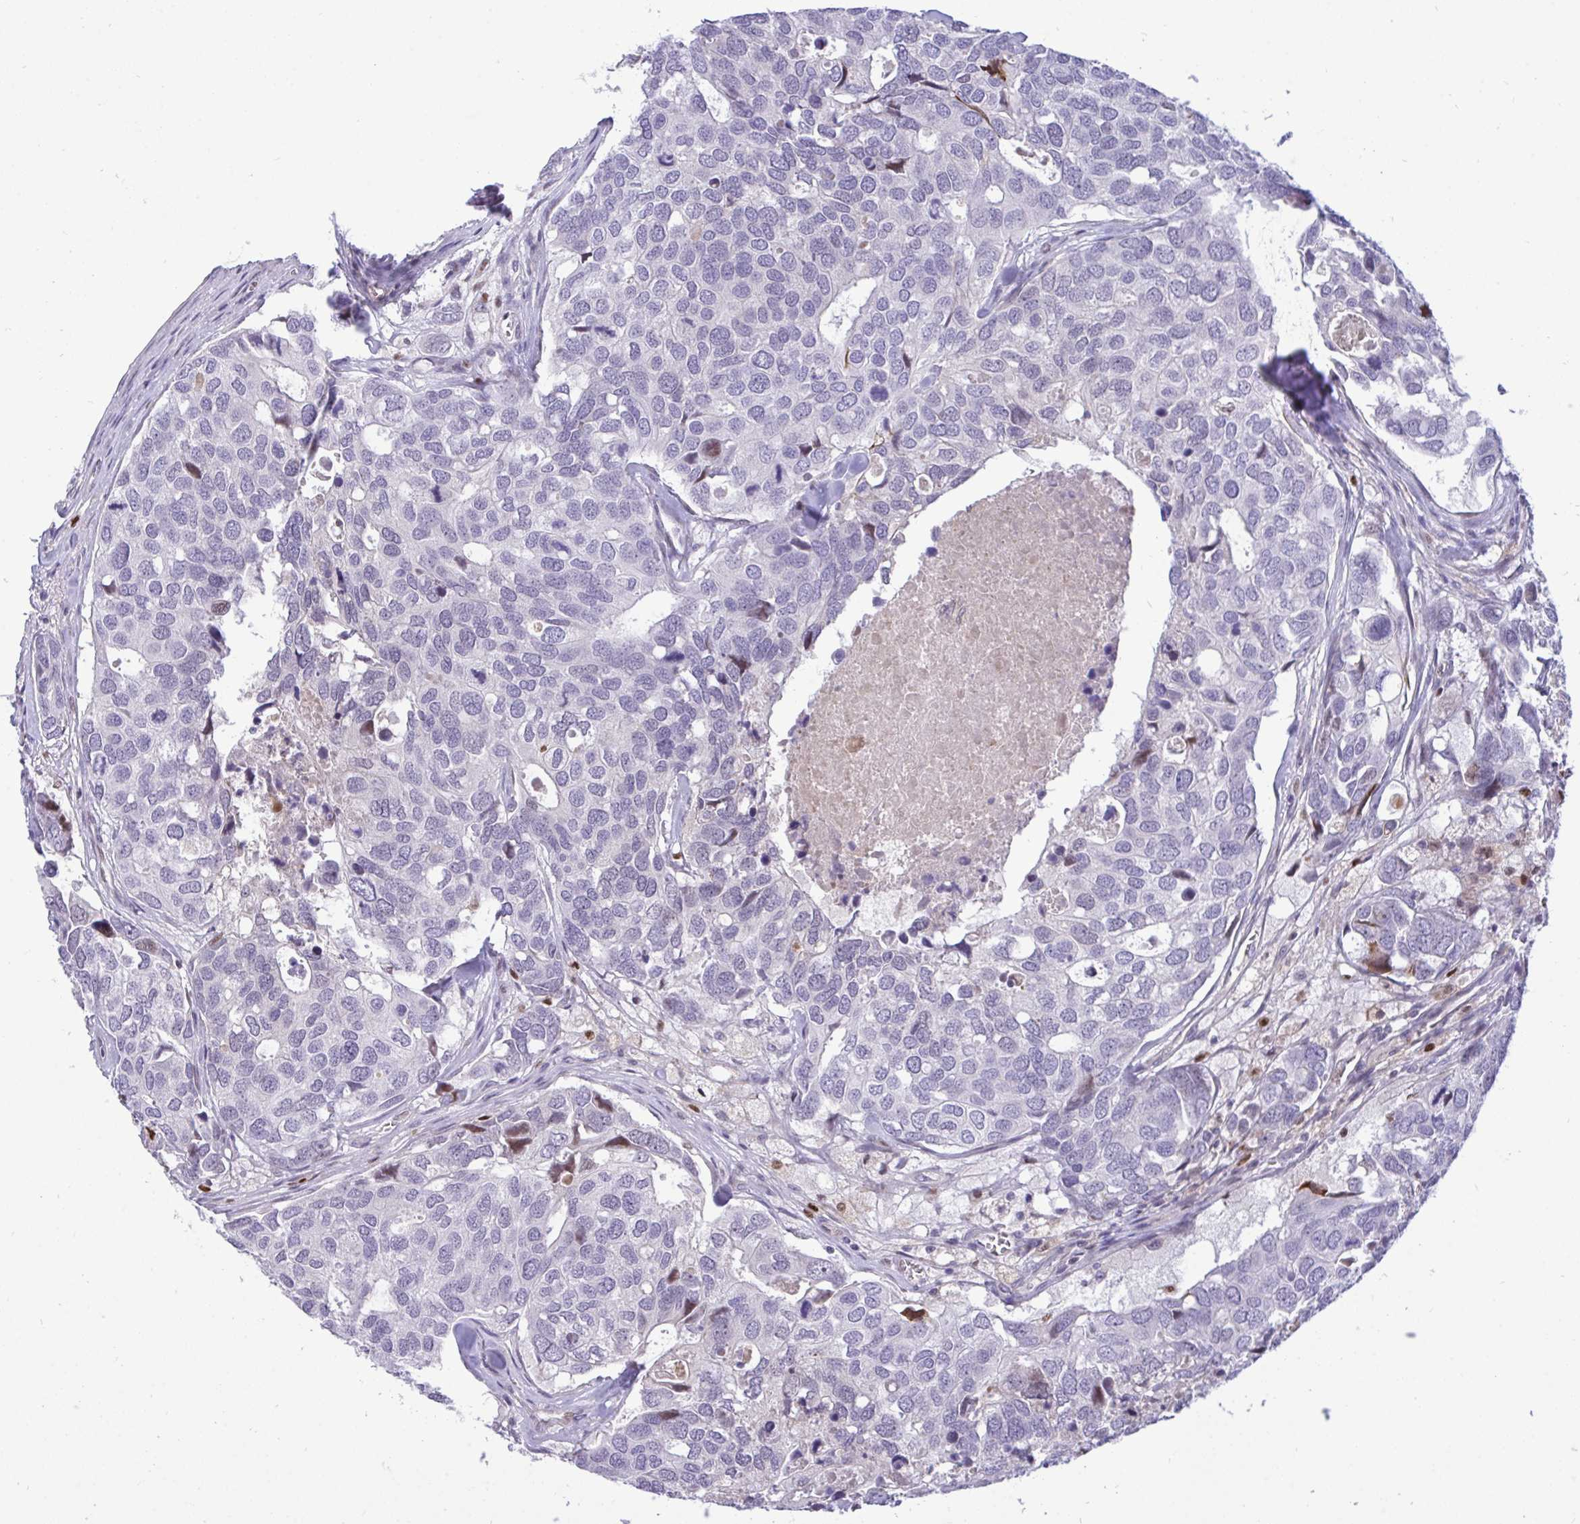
{"staining": {"intensity": "weak", "quantity": "<25%", "location": "nuclear"}, "tissue": "breast cancer", "cell_type": "Tumor cells", "image_type": "cancer", "snomed": [{"axis": "morphology", "description": "Duct carcinoma"}, {"axis": "topography", "description": "Breast"}], "caption": "The IHC histopathology image has no significant expression in tumor cells of breast cancer tissue.", "gene": "EPOP", "patient": {"sex": "female", "age": 83}}